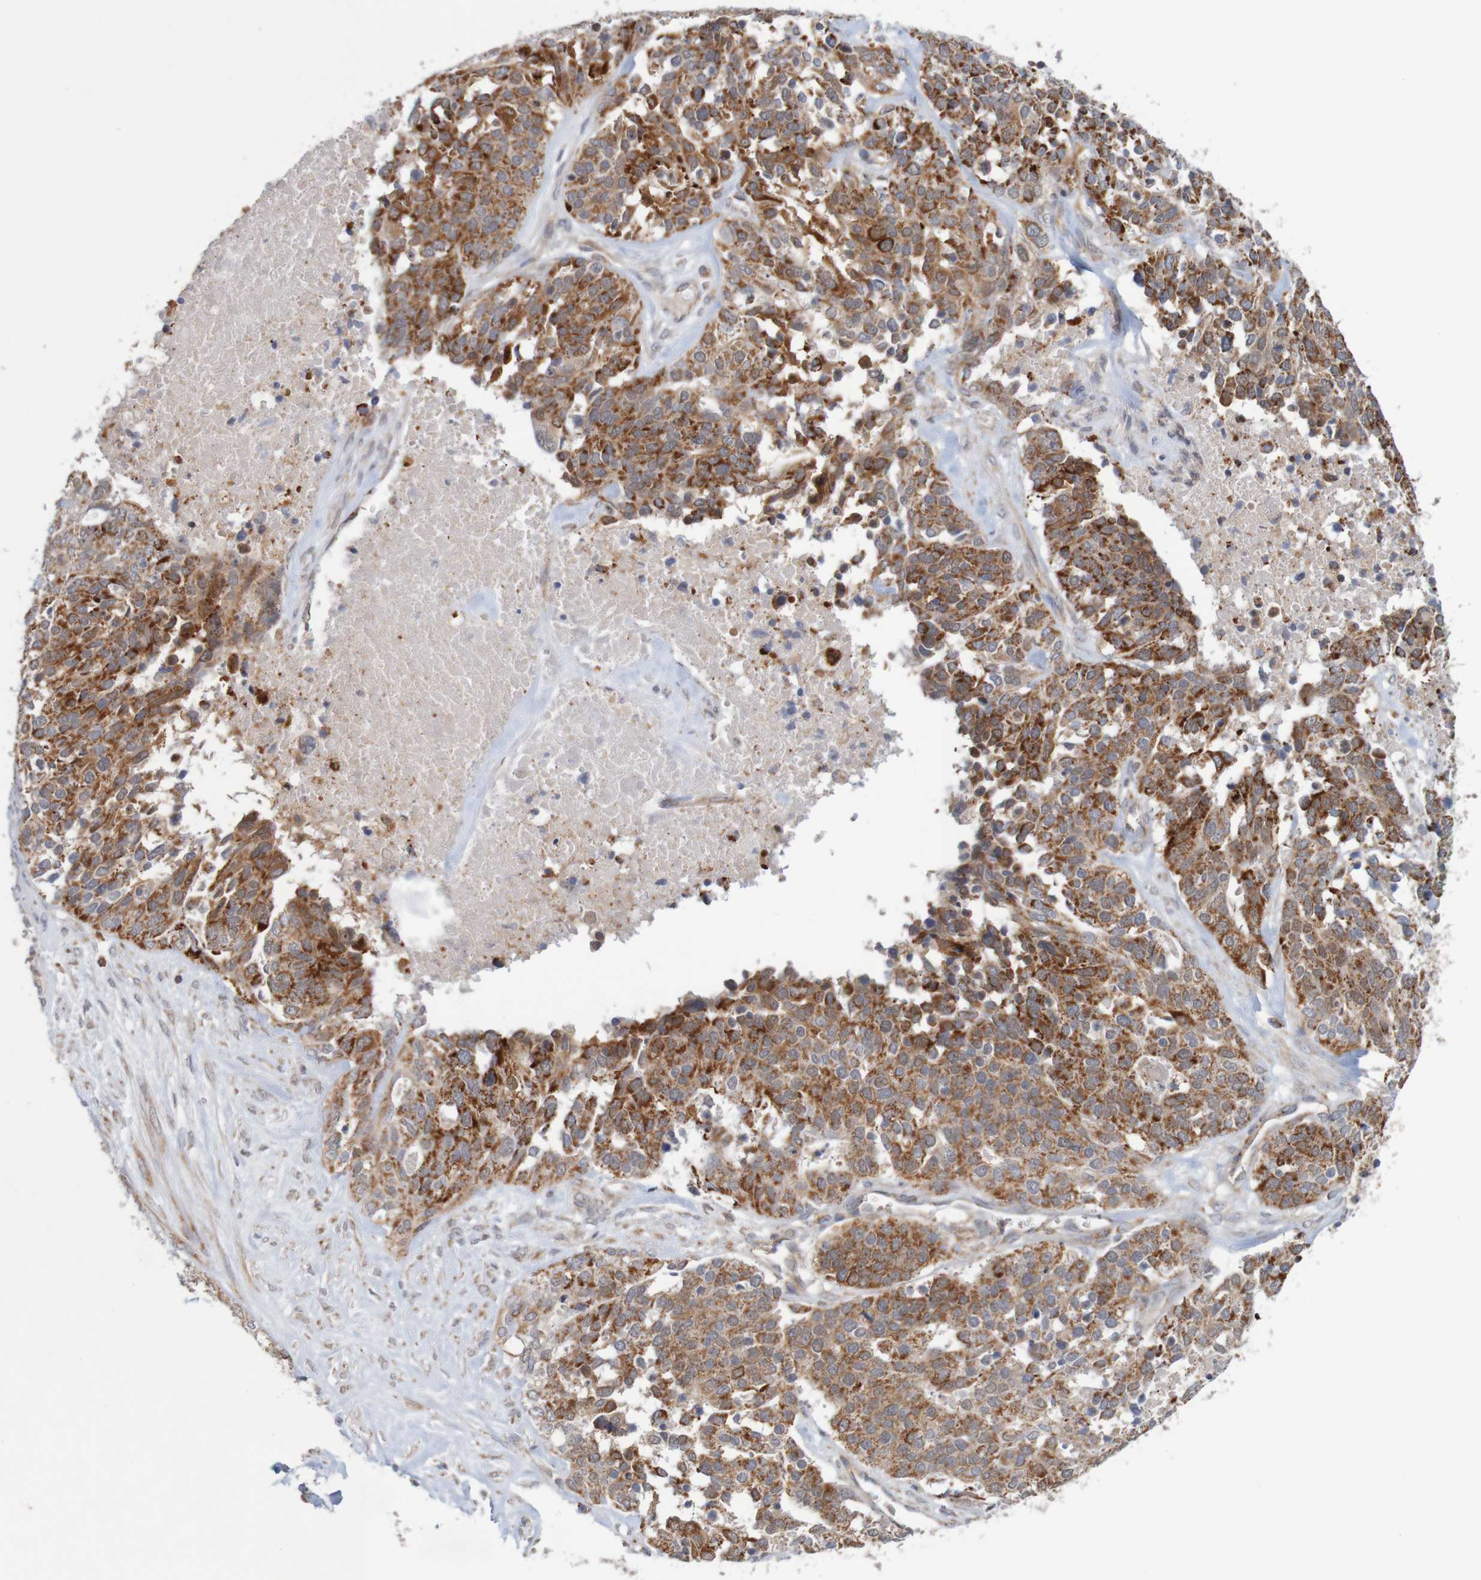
{"staining": {"intensity": "strong", "quantity": ">75%", "location": "cytoplasmic/membranous"}, "tissue": "ovarian cancer", "cell_type": "Tumor cells", "image_type": "cancer", "snomed": [{"axis": "morphology", "description": "Cystadenocarcinoma, serous, NOS"}, {"axis": "topography", "description": "Ovary"}], "caption": "High-power microscopy captured an IHC micrograph of ovarian cancer, revealing strong cytoplasmic/membranous expression in about >75% of tumor cells.", "gene": "NAV2", "patient": {"sex": "female", "age": 44}}